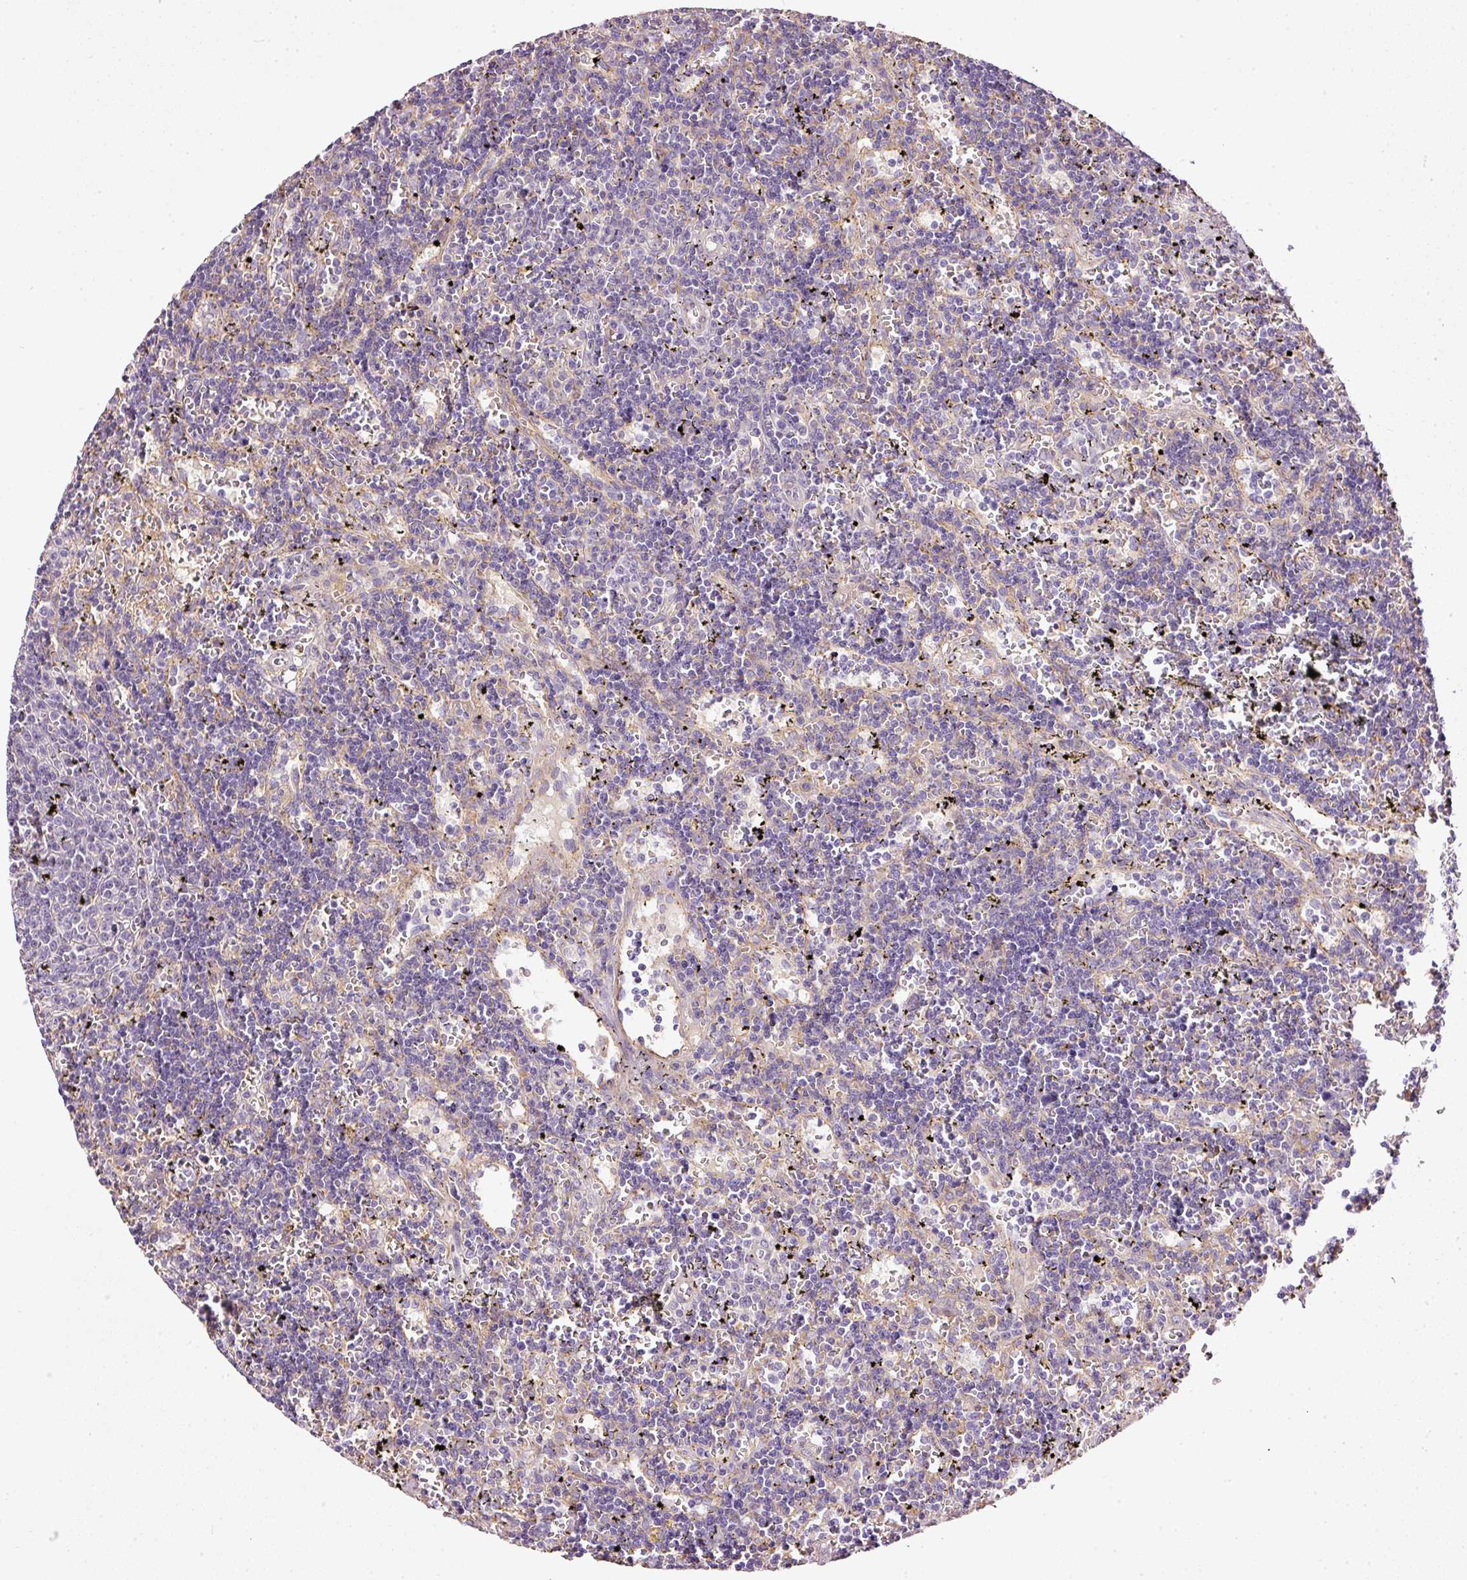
{"staining": {"intensity": "negative", "quantity": "none", "location": "none"}, "tissue": "lymphoma", "cell_type": "Tumor cells", "image_type": "cancer", "snomed": [{"axis": "morphology", "description": "Malignant lymphoma, non-Hodgkin's type, Low grade"}, {"axis": "topography", "description": "Spleen"}], "caption": "Tumor cells show no significant protein expression in malignant lymphoma, non-Hodgkin's type (low-grade).", "gene": "PAQR9", "patient": {"sex": "male", "age": 60}}